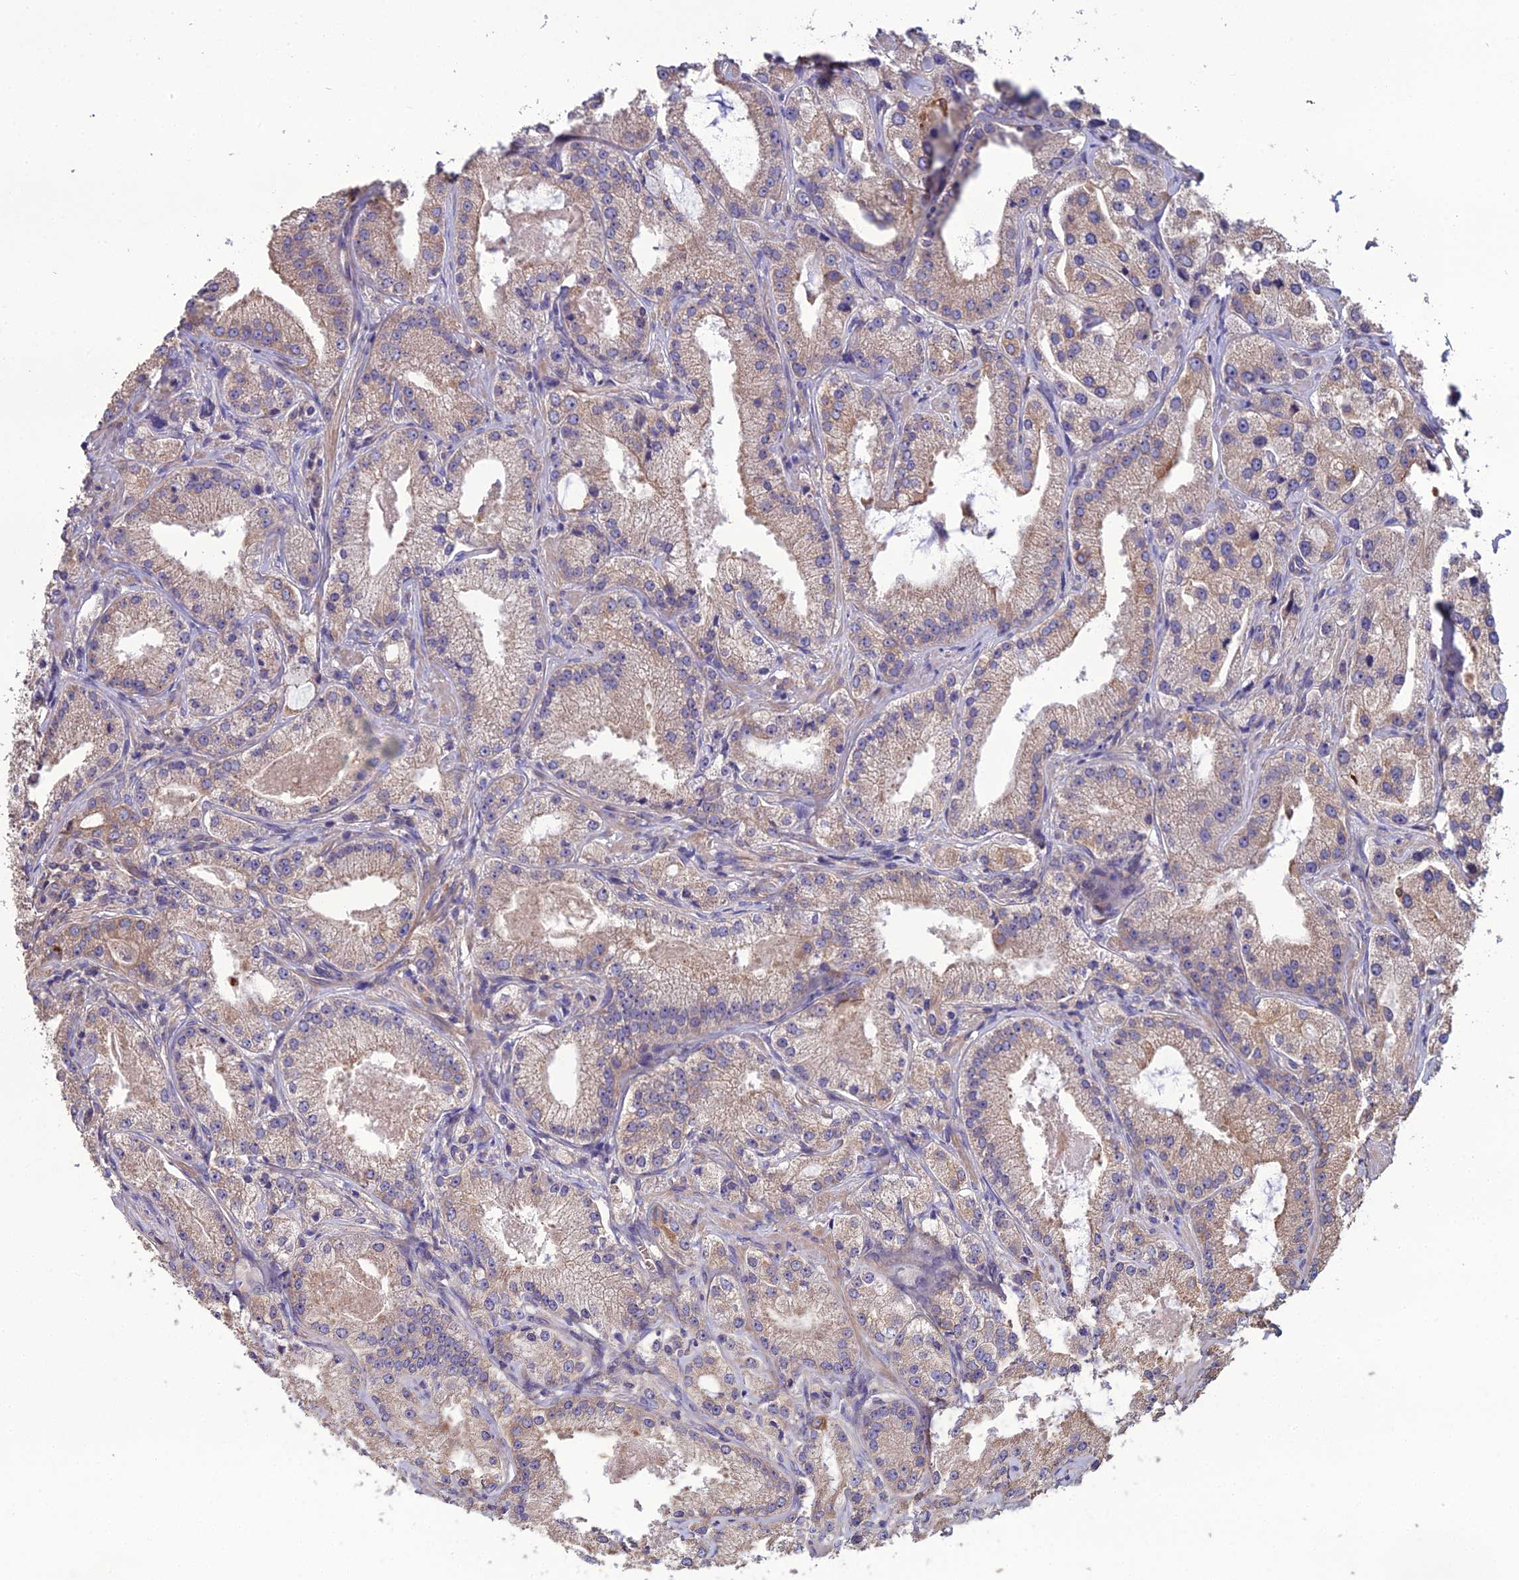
{"staining": {"intensity": "weak", "quantity": ">75%", "location": "cytoplasmic/membranous"}, "tissue": "prostate cancer", "cell_type": "Tumor cells", "image_type": "cancer", "snomed": [{"axis": "morphology", "description": "Adenocarcinoma, Low grade"}, {"axis": "topography", "description": "Prostate"}], "caption": "Immunohistochemical staining of prostate low-grade adenocarcinoma shows low levels of weak cytoplasmic/membranous protein staining in approximately >75% of tumor cells. (IHC, brightfield microscopy, high magnification).", "gene": "GALR2", "patient": {"sex": "male", "age": 69}}